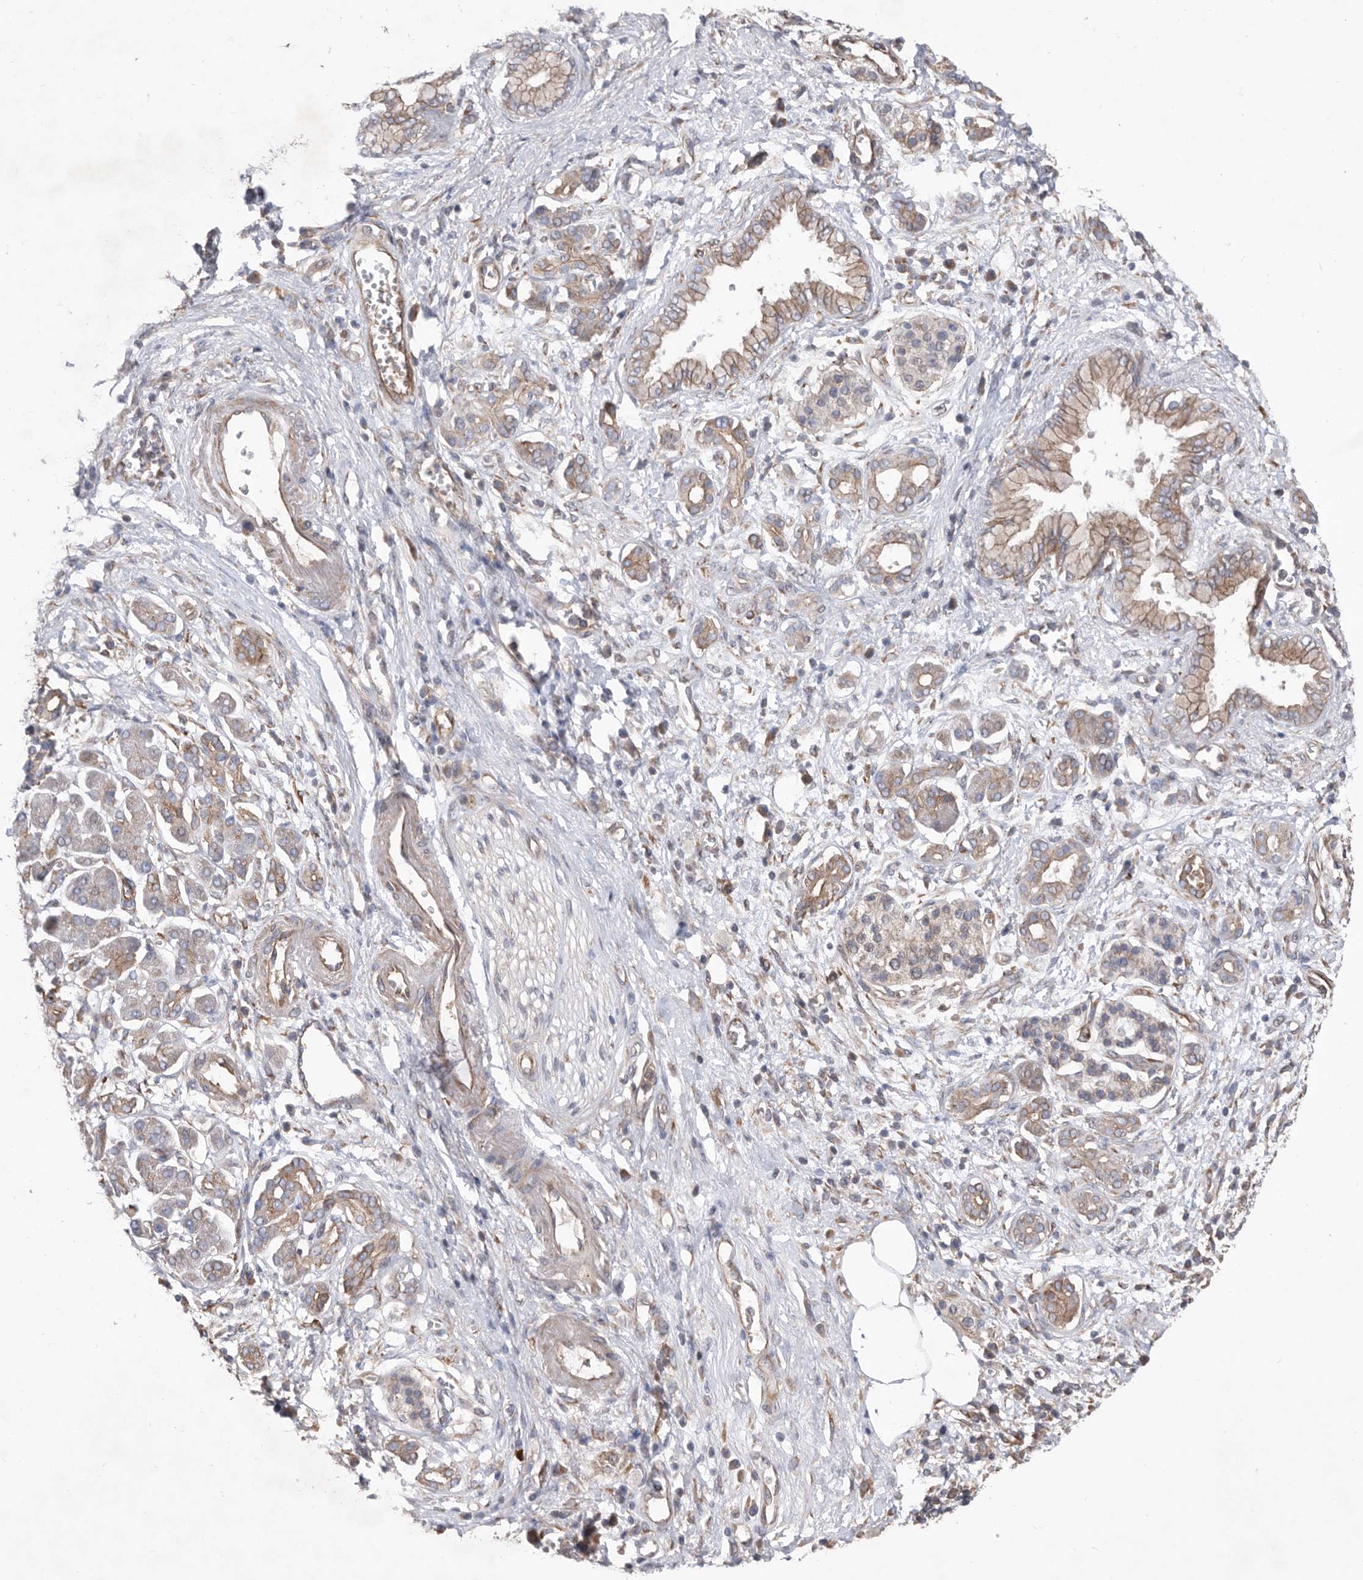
{"staining": {"intensity": "weak", "quantity": ">75%", "location": "cytoplasmic/membranous"}, "tissue": "pancreatic cancer", "cell_type": "Tumor cells", "image_type": "cancer", "snomed": [{"axis": "morphology", "description": "Adenocarcinoma, NOS"}, {"axis": "topography", "description": "Pancreas"}], "caption": "Protein positivity by immunohistochemistry (IHC) demonstrates weak cytoplasmic/membranous staining in about >75% of tumor cells in pancreatic cancer.", "gene": "ATP13A3", "patient": {"sex": "male", "age": 78}}